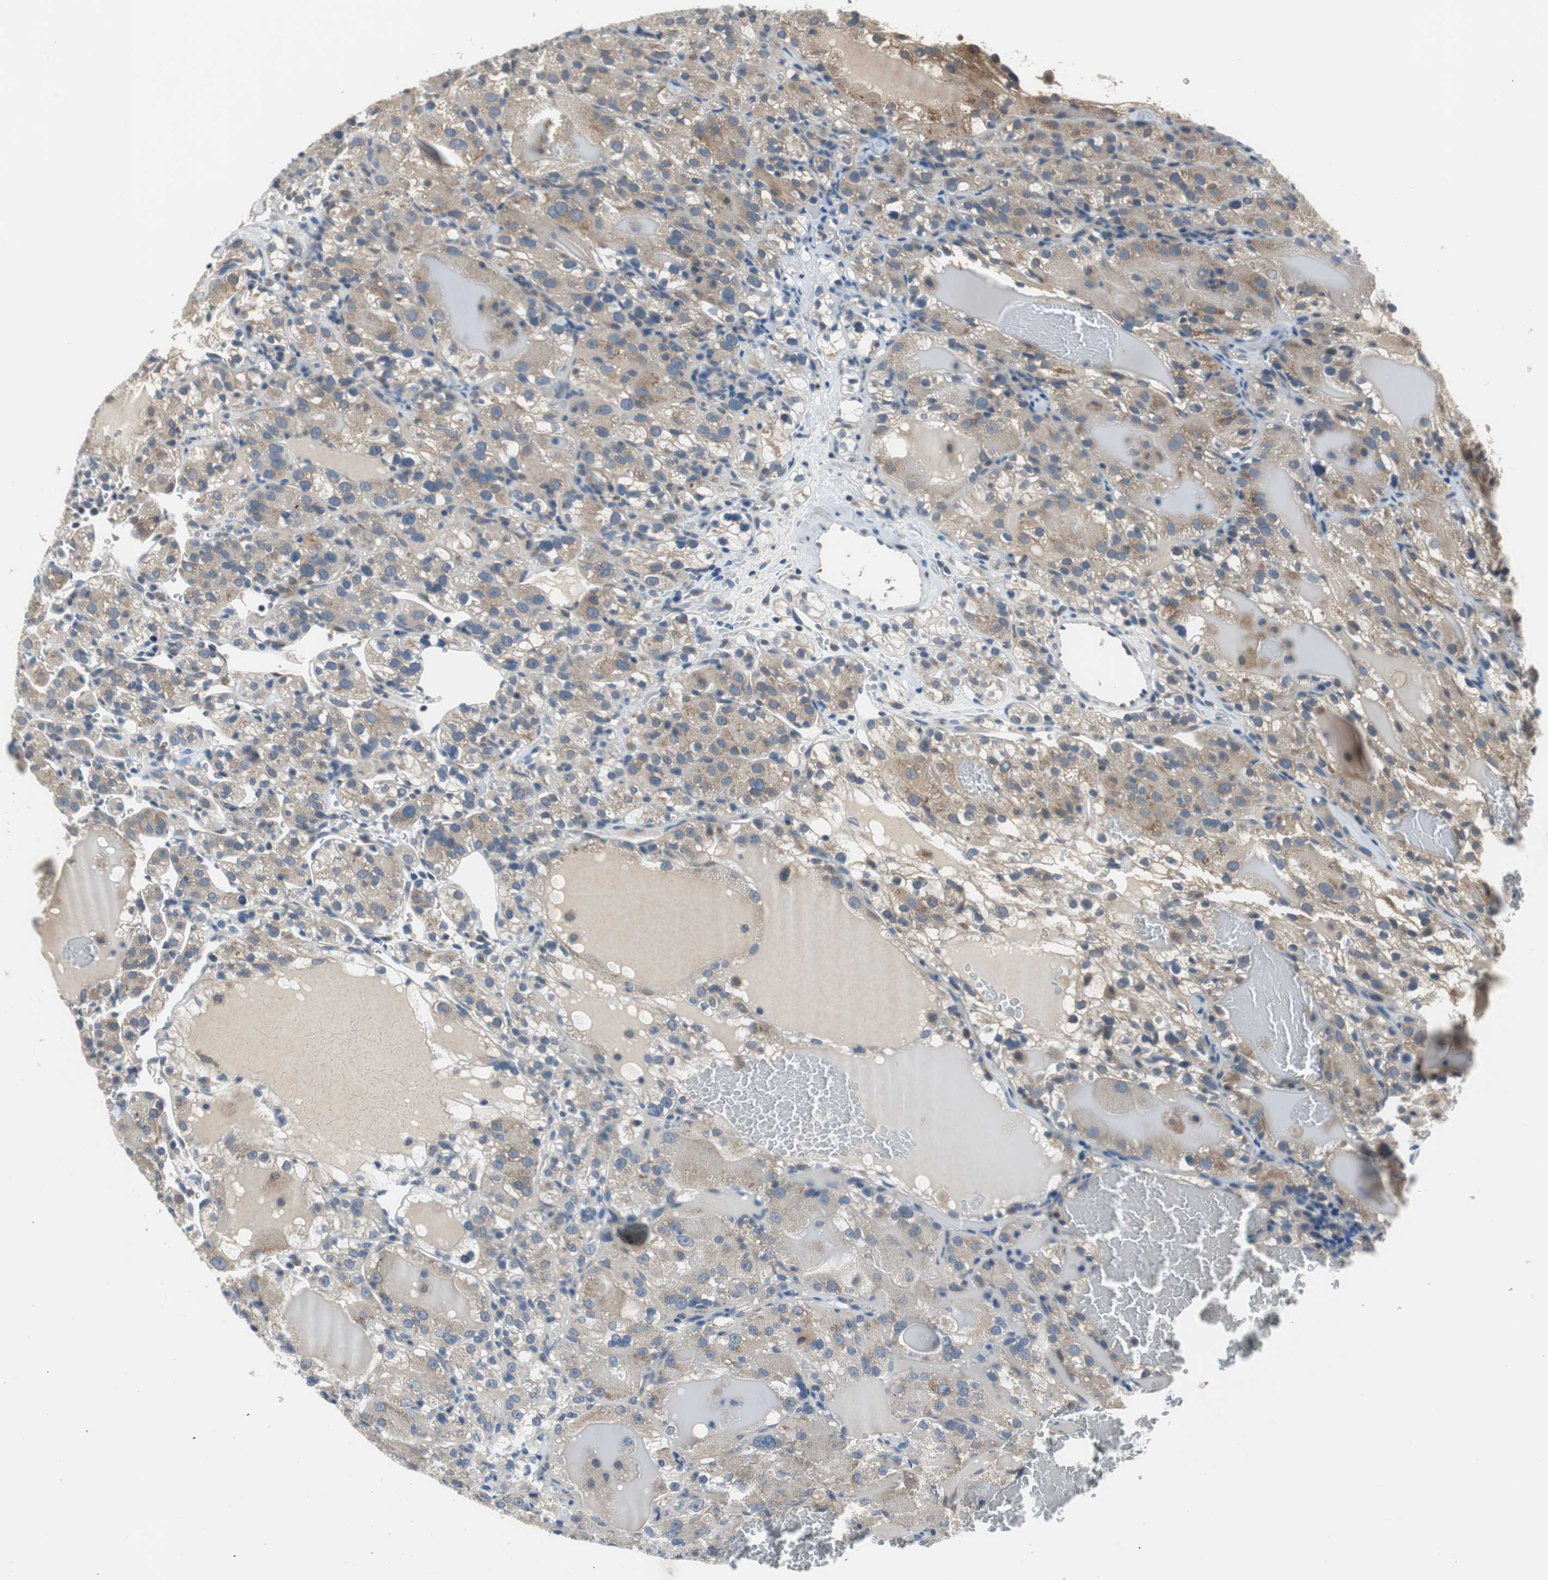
{"staining": {"intensity": "weak", "quantity": ">75%", "location": "cytoplasmic/membranous"}, "tissue": "renal cancer", "cell_type": "Tumor cells", "image_type": "cancer", "snomed": [{"axis": "morphology", "description": "Normal tissue, NOS"}, {"axis": "morphology", "description": "Adenocarcinoma, NOS"}, {"axis": "topography", "description": "Kidney"}], "caption": "Immunohistochemical staining of human renal cancer (adenocarcinoma) displays low levels of weak cytoplasmic/membranous protein positivity in about >75% of tumor cells. The staining was performed using DAB, with brown indicating positive protein expression. Nuclei are stained blue with hematoxylin.", "gene": "PLAA", "patient": {"sex": "male", "age": 61}}